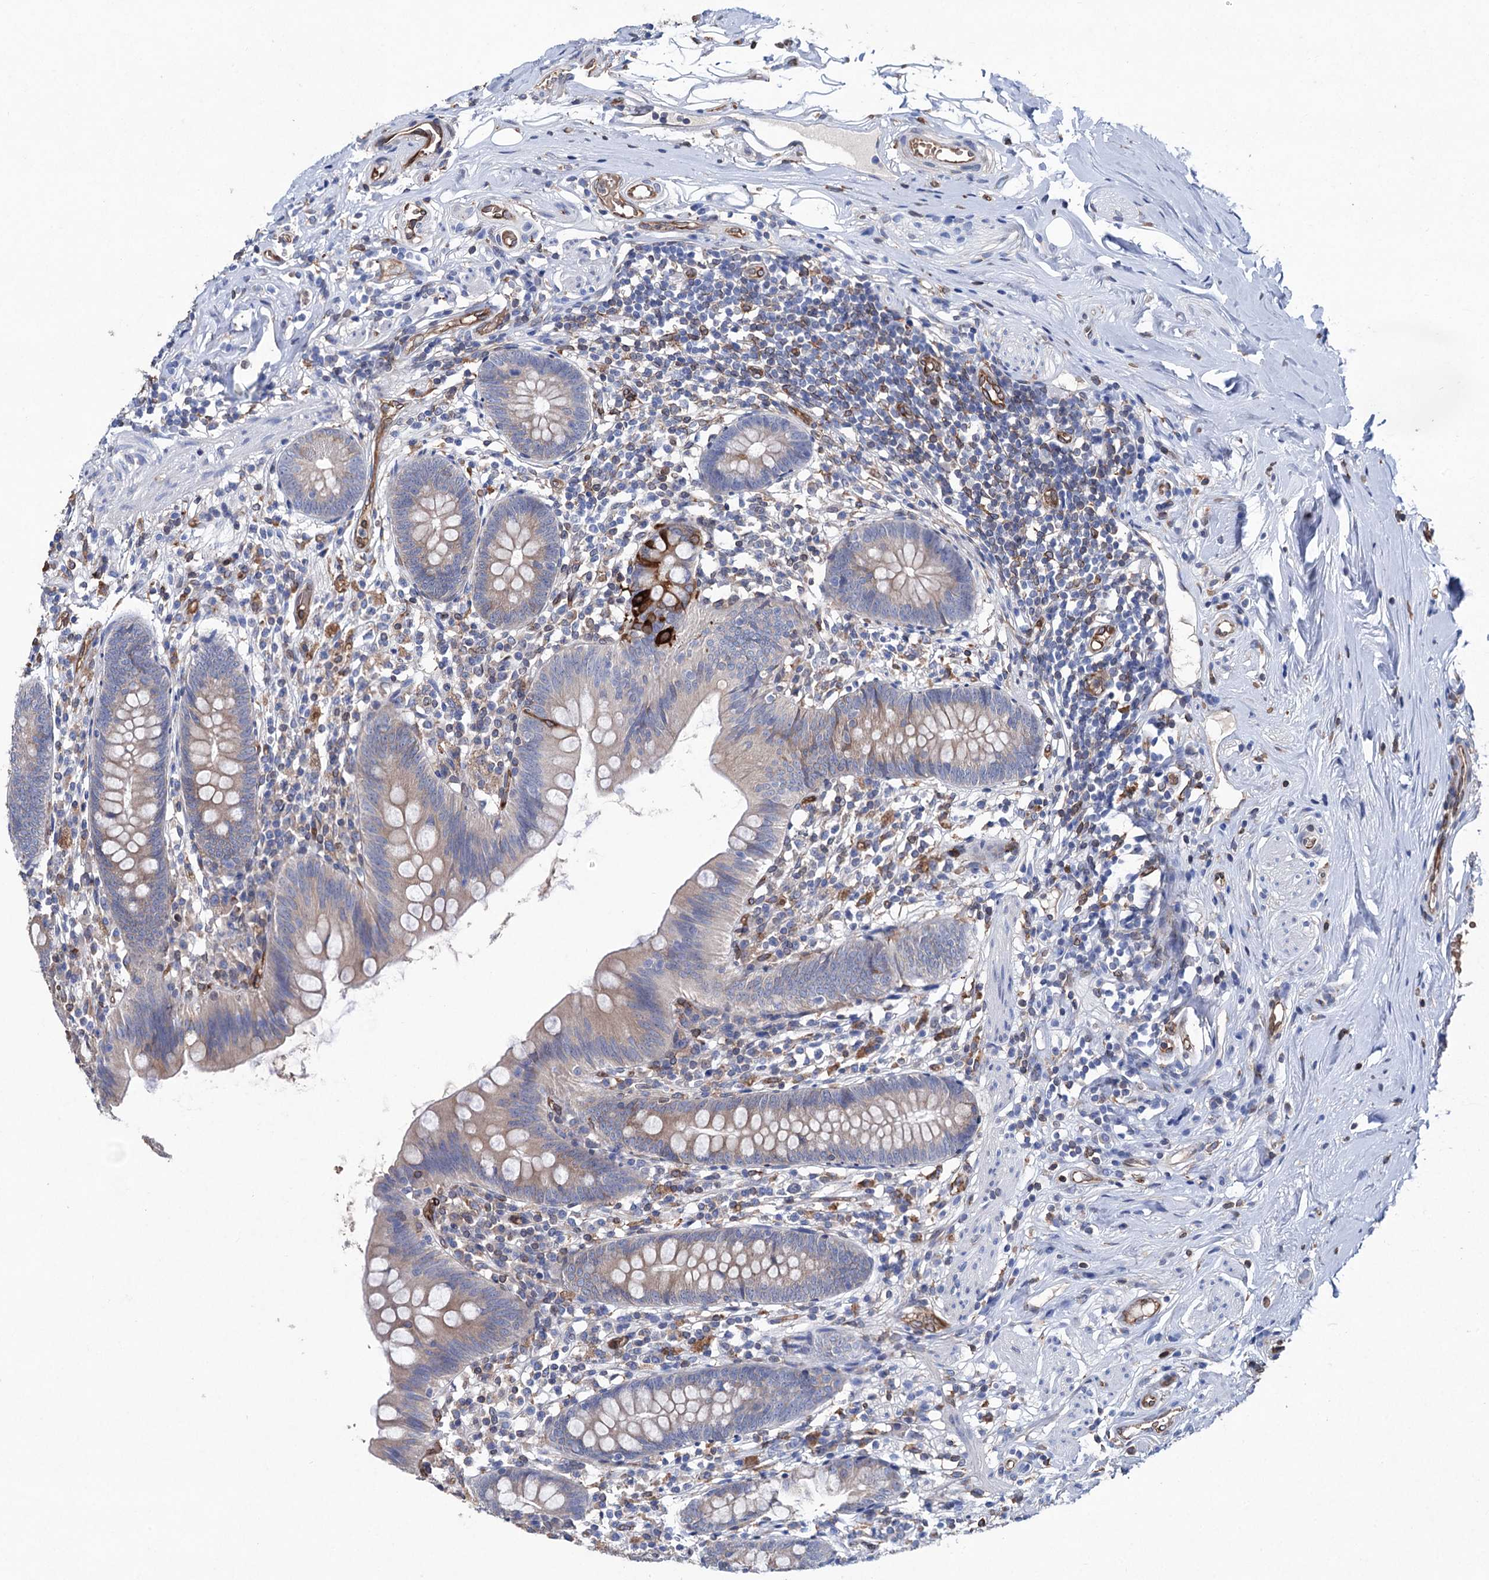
{"staining": {"intensity": "strong", "quantity": "<25%", "location": "cytoplasmic/membranous"}, "tissue": "appendix", "cell_type": "Glandular cells", "image_type": "normal", "snomed": [{"axis": "morphology", "description": "Normal tissue, NOS"}, {"axis": "topography", "description": "Appendix"}], "caption": "Protein expression analysis of benign human appendix reveals strong cytoplasmic/membranous expression in approximately <25% of glandular cells. Using DAB (brown) and hematoxylin (blue) stains, captured at high magnification using brightfield microscopy.", "gene": "STING1", "patient": {"sex": "female", "age": 62}}